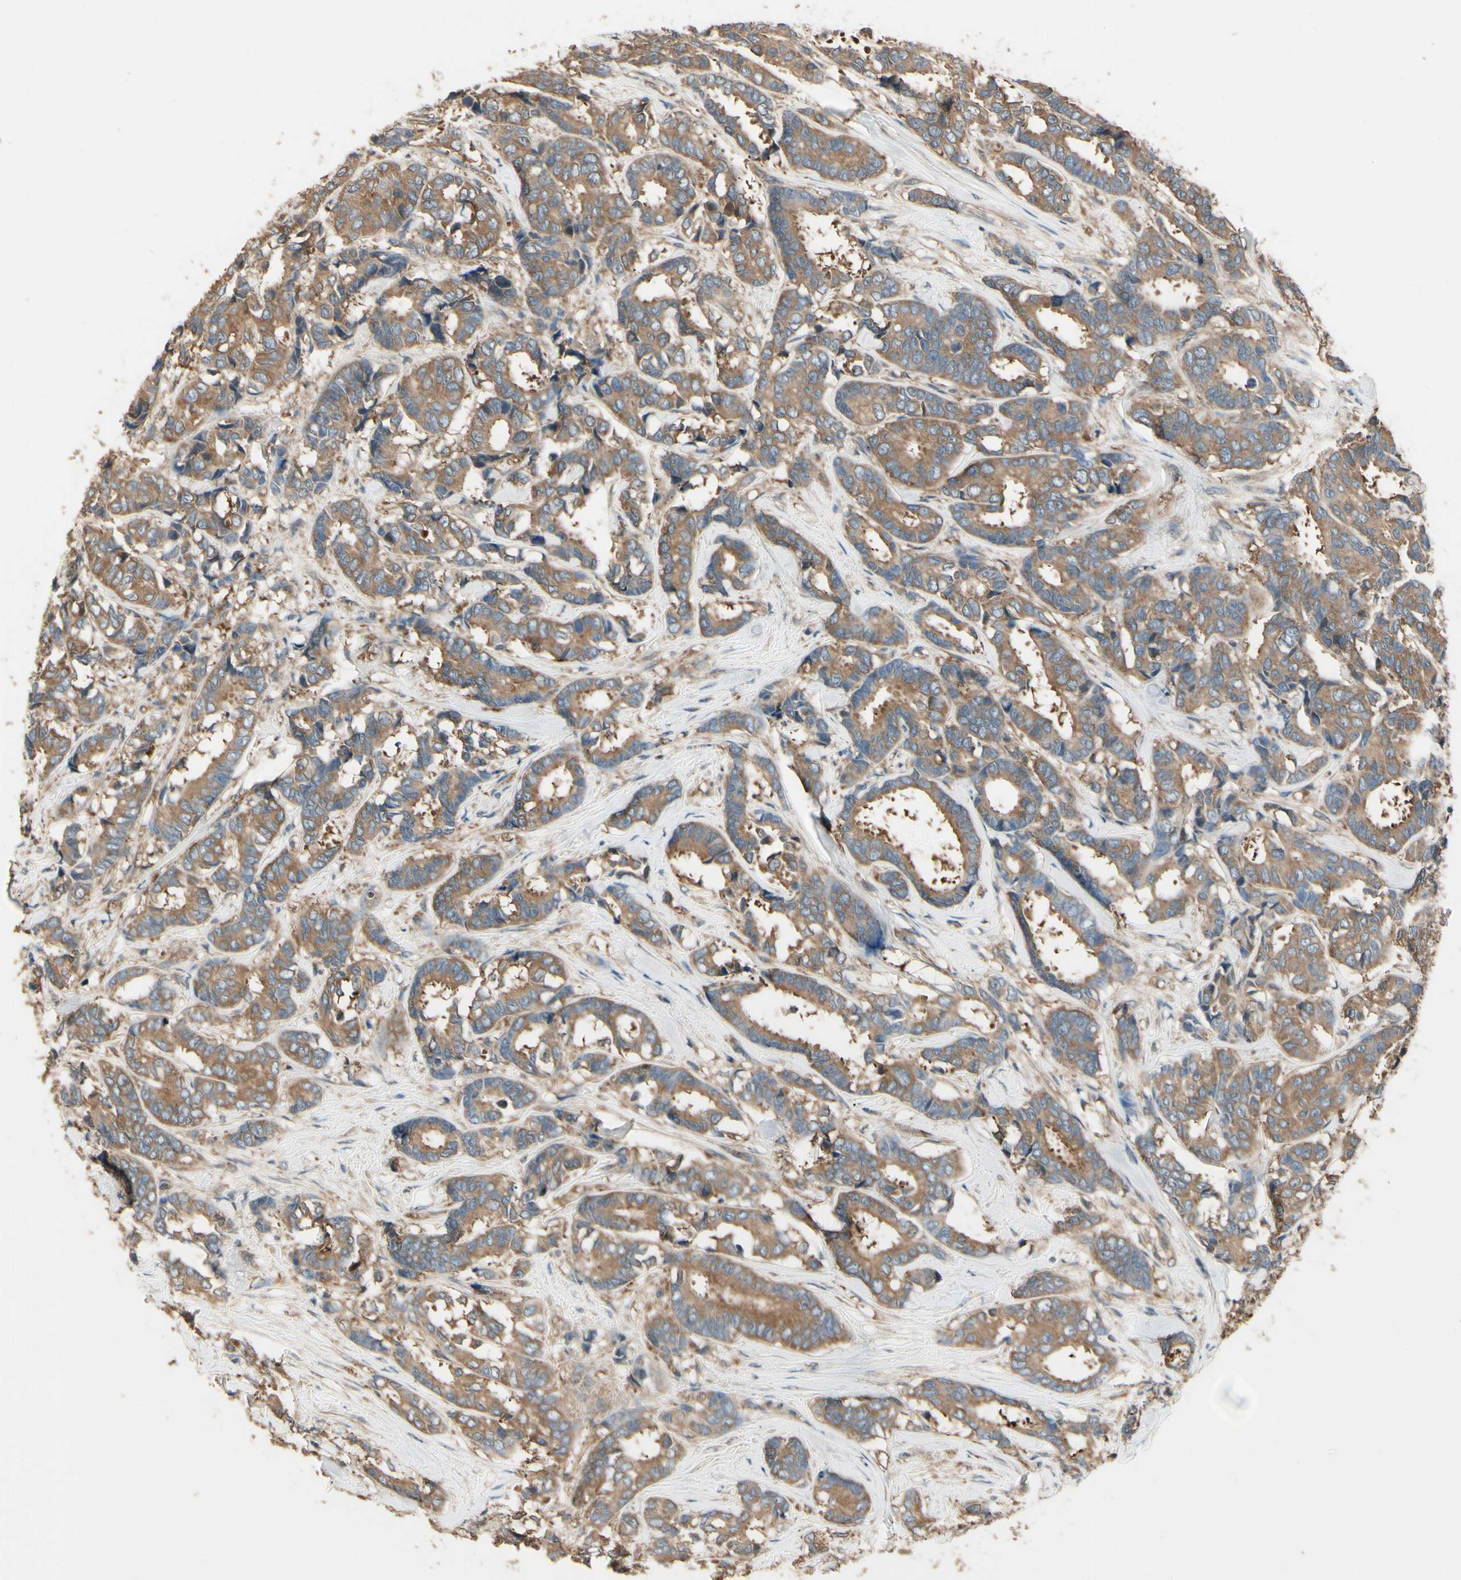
{"staining": {"intensity": "moderate", "quantity": ">75%", "location": "cytoplasmic/membranous"}, "tissue": "breast cancer", "cell_type": "Tumor cells", "image_type": "cancer", "snomed": [{"axis": "morphology", "description": "Duct carcinoma"}, {"axis": "topography", "description": "Breast"}], "caption": "Moderate cytoplasmic/membranous positivity is identified in about >75% of tumor cells in breast intraductal carcinoma. The staining was performed using DAB (3,3'-diaminobenzidine) to visualize the protein expression in brown, while the nuclei were stained in blue with hematoxylin (Magnification: 20x).", "gene": "CCT7", "patient": {"sex": "female", "age": 87}}